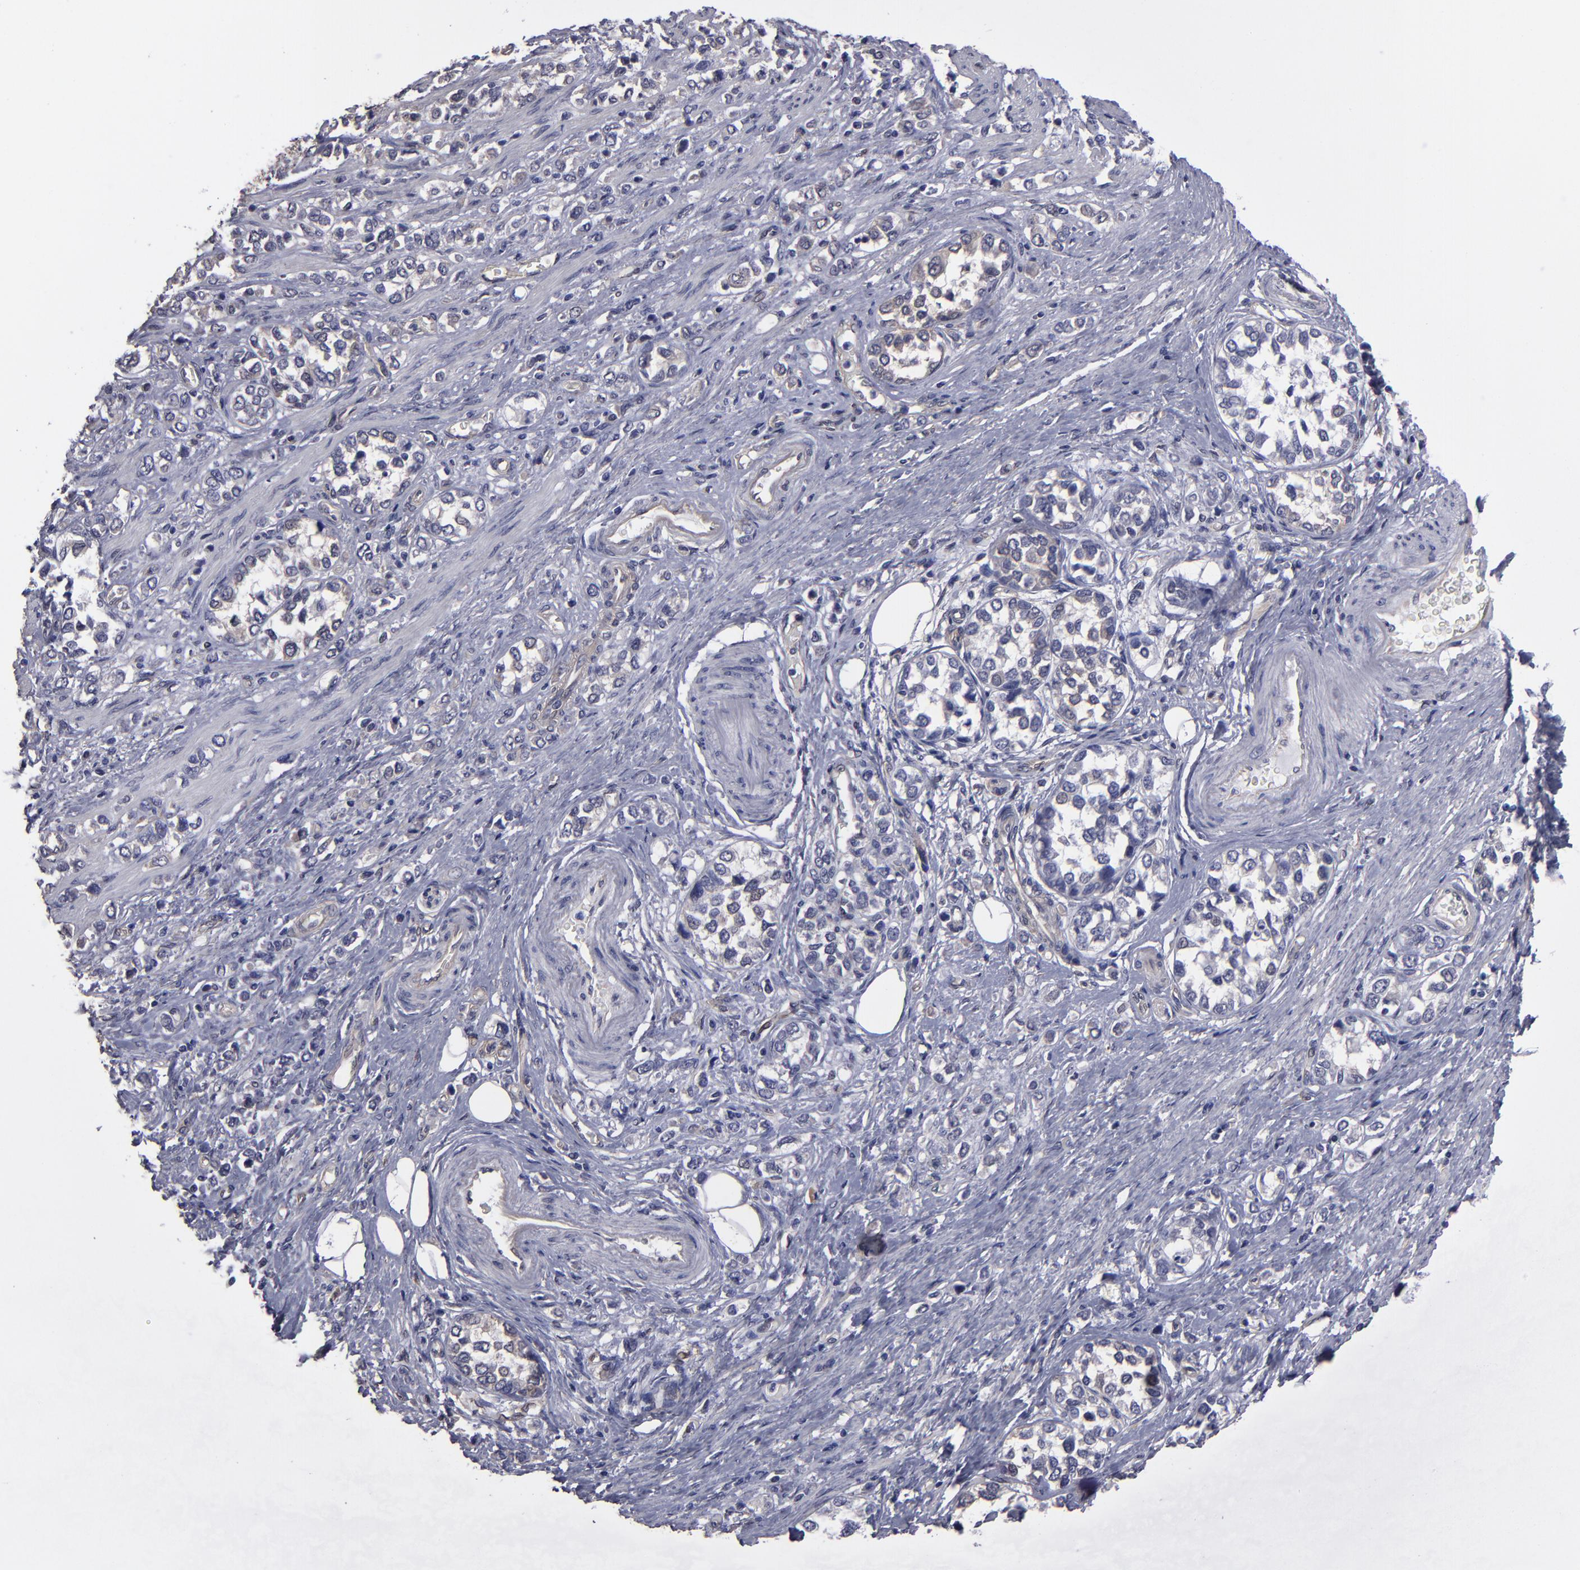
{"staining": {"intensity": "weak", "quantity": ">75%", "location": "cytoplasmic/membranous"}, "tissue": "stomach cancer", "cell_type": "Tumor cells", "image_type": "cancer", "snomed": [{"axis": "morphology", "description": "Adenocarcinoma, NOS"}, {"axis": "topography", "description": "Stomach, upper"}], "caption": "Protein expression analysis of stomach adenocarcinoma exhibits weak cytoplasmic/membranous expression in about >75% of tumor cells. The staining was performed using DAB to visualize the protein expression in brown, while the nuclei were stained in blue with hematoxylin (Magnification: 20x).", "gene": "NDRG2", "patient": {"sex": "male", "age": 76}}